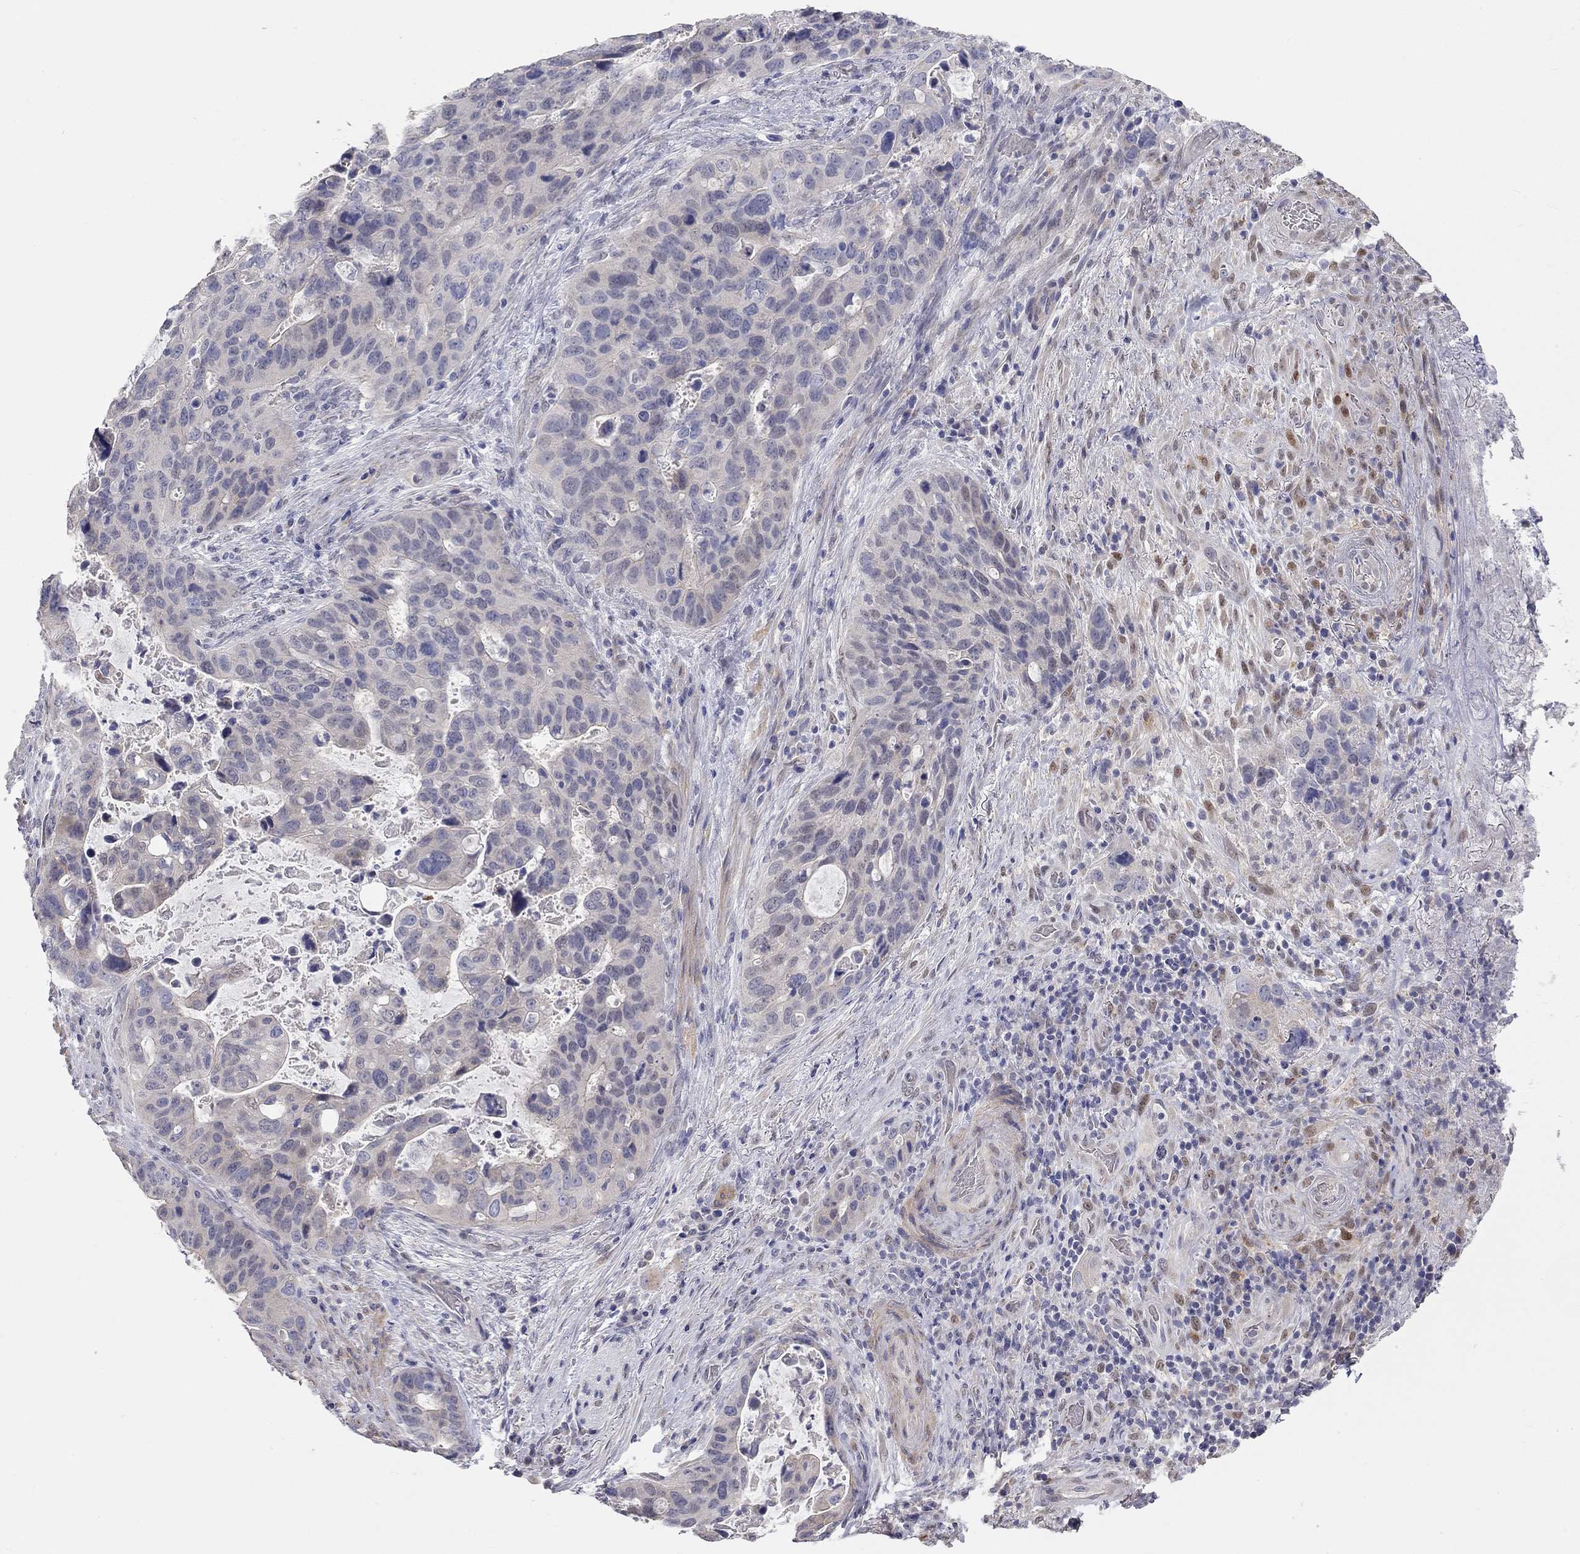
{"staining": {"intensity": "negative", "quantity": "none", "location": "none"}, "tissue": "stomach cancer", "cell_type": "Tumor cells", "image_type": "cancer", "snomed": [{"axis": "morphology", "description": "Adenocarcinoma, NOS"}, {"axis": "topography", "description": "Stomach"}], "caption": "Stomach cancer was stained to show a protein in brown. There is no significant staining in tumor cells. (Stains: DAB IHC with hematoxylin counter stain, Microscopy: brightfield microscopy at high magnification).", "gene": "PAPSS2", "patient": {"sex": "male", "age": 54}}